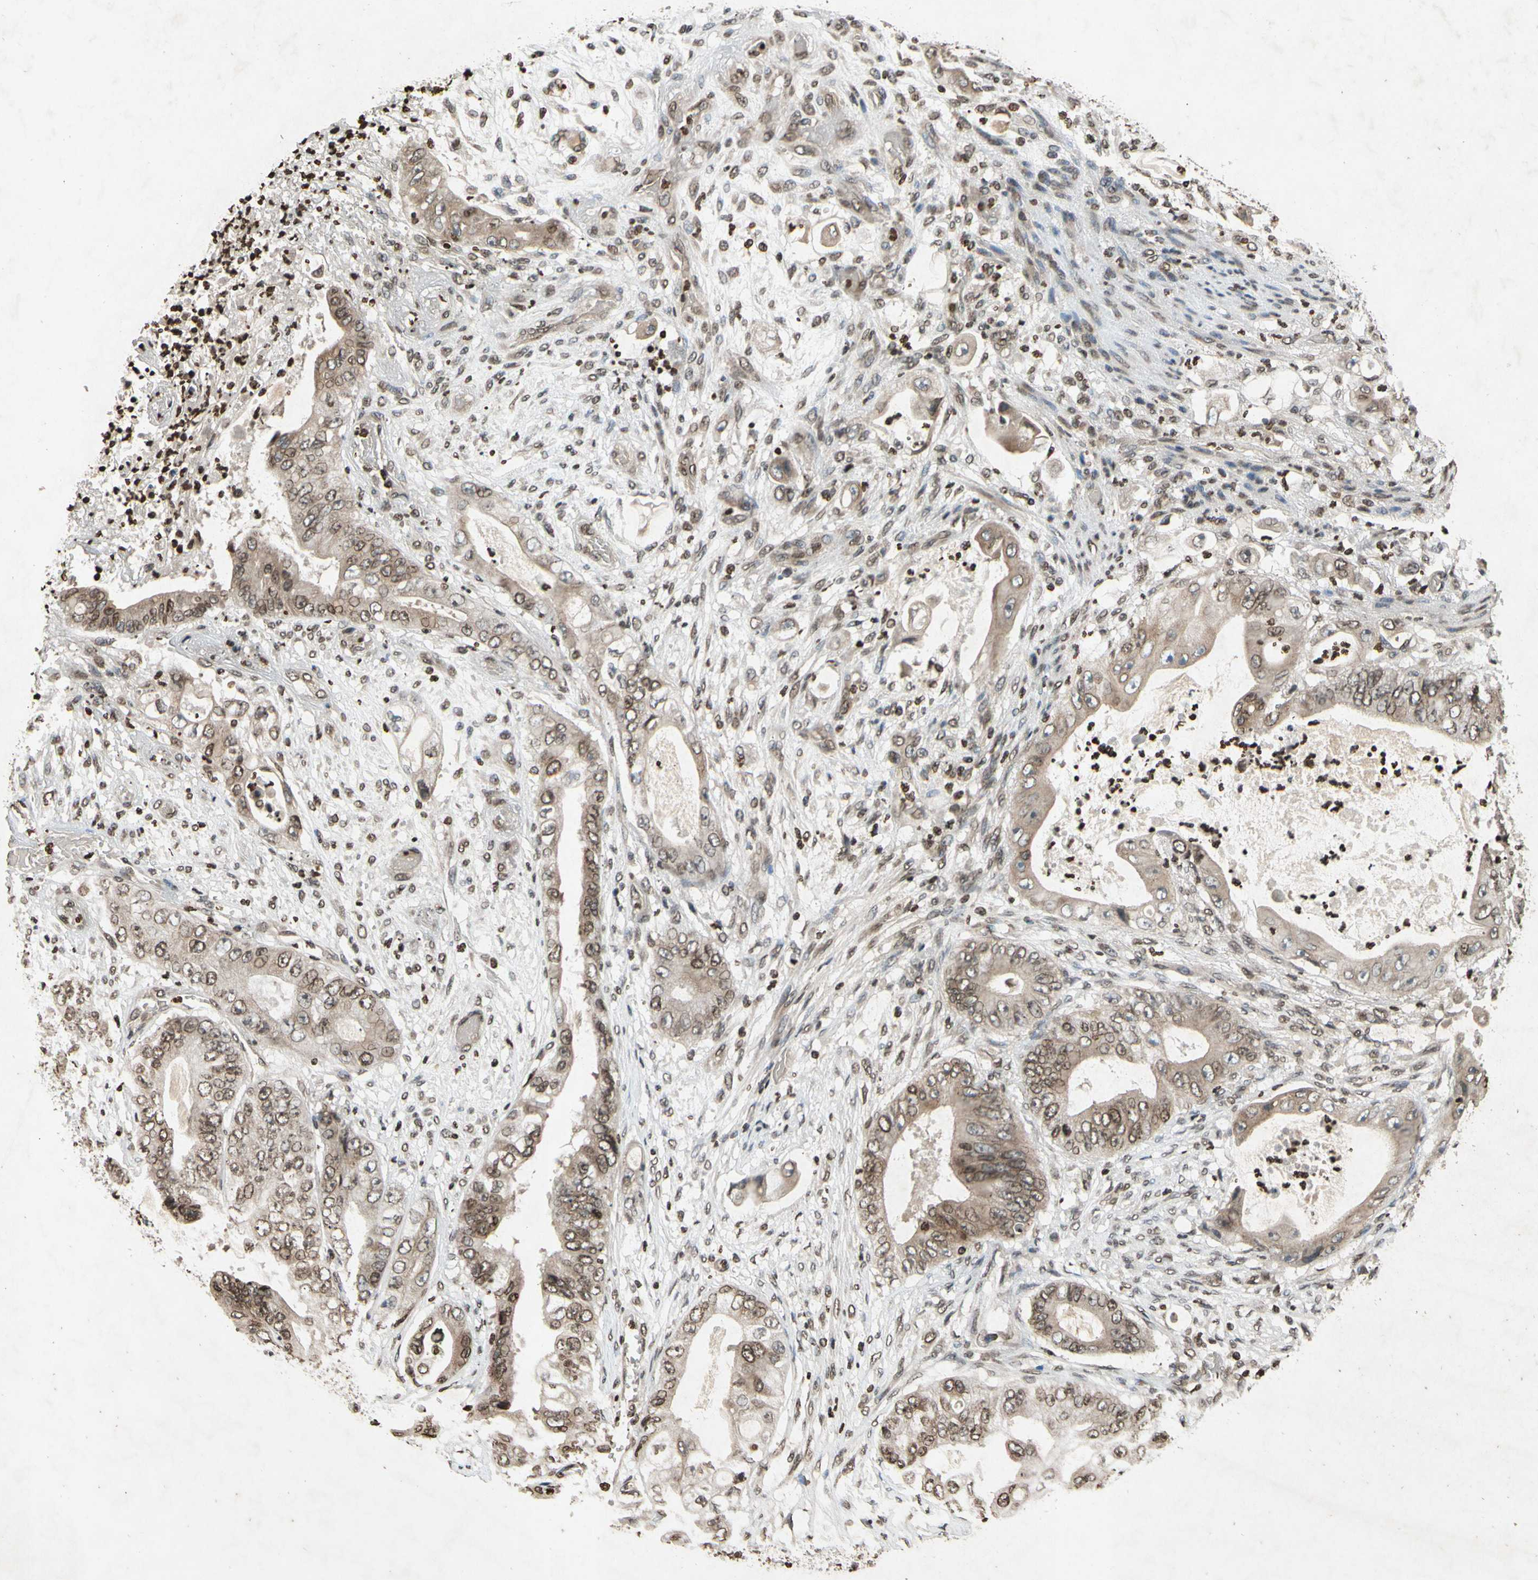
{"staining": {"intensity": "moderate", "quantity": "25%-75%", "location": "cytoplasmic/membranous,nuclear"}, "tissue": "stomach cancer", "cell_type": "Tumor cells", "image_type": "cancer", "snomed": [{"axis": "morphology", "description": "Adenocarcinoma, NOS"}, {"axis": "topography", "description": "Stomach"}], "caption": "This histopathology image reveals IHC staining of human stomach cancer (adenocarcinoma), with medium moderate cytoplasmic/membranous and nuclear expression in about 25%-75% of tumor cells.", "gene": "HOXB3", "patient": {"sex": "female", "age": 73}}